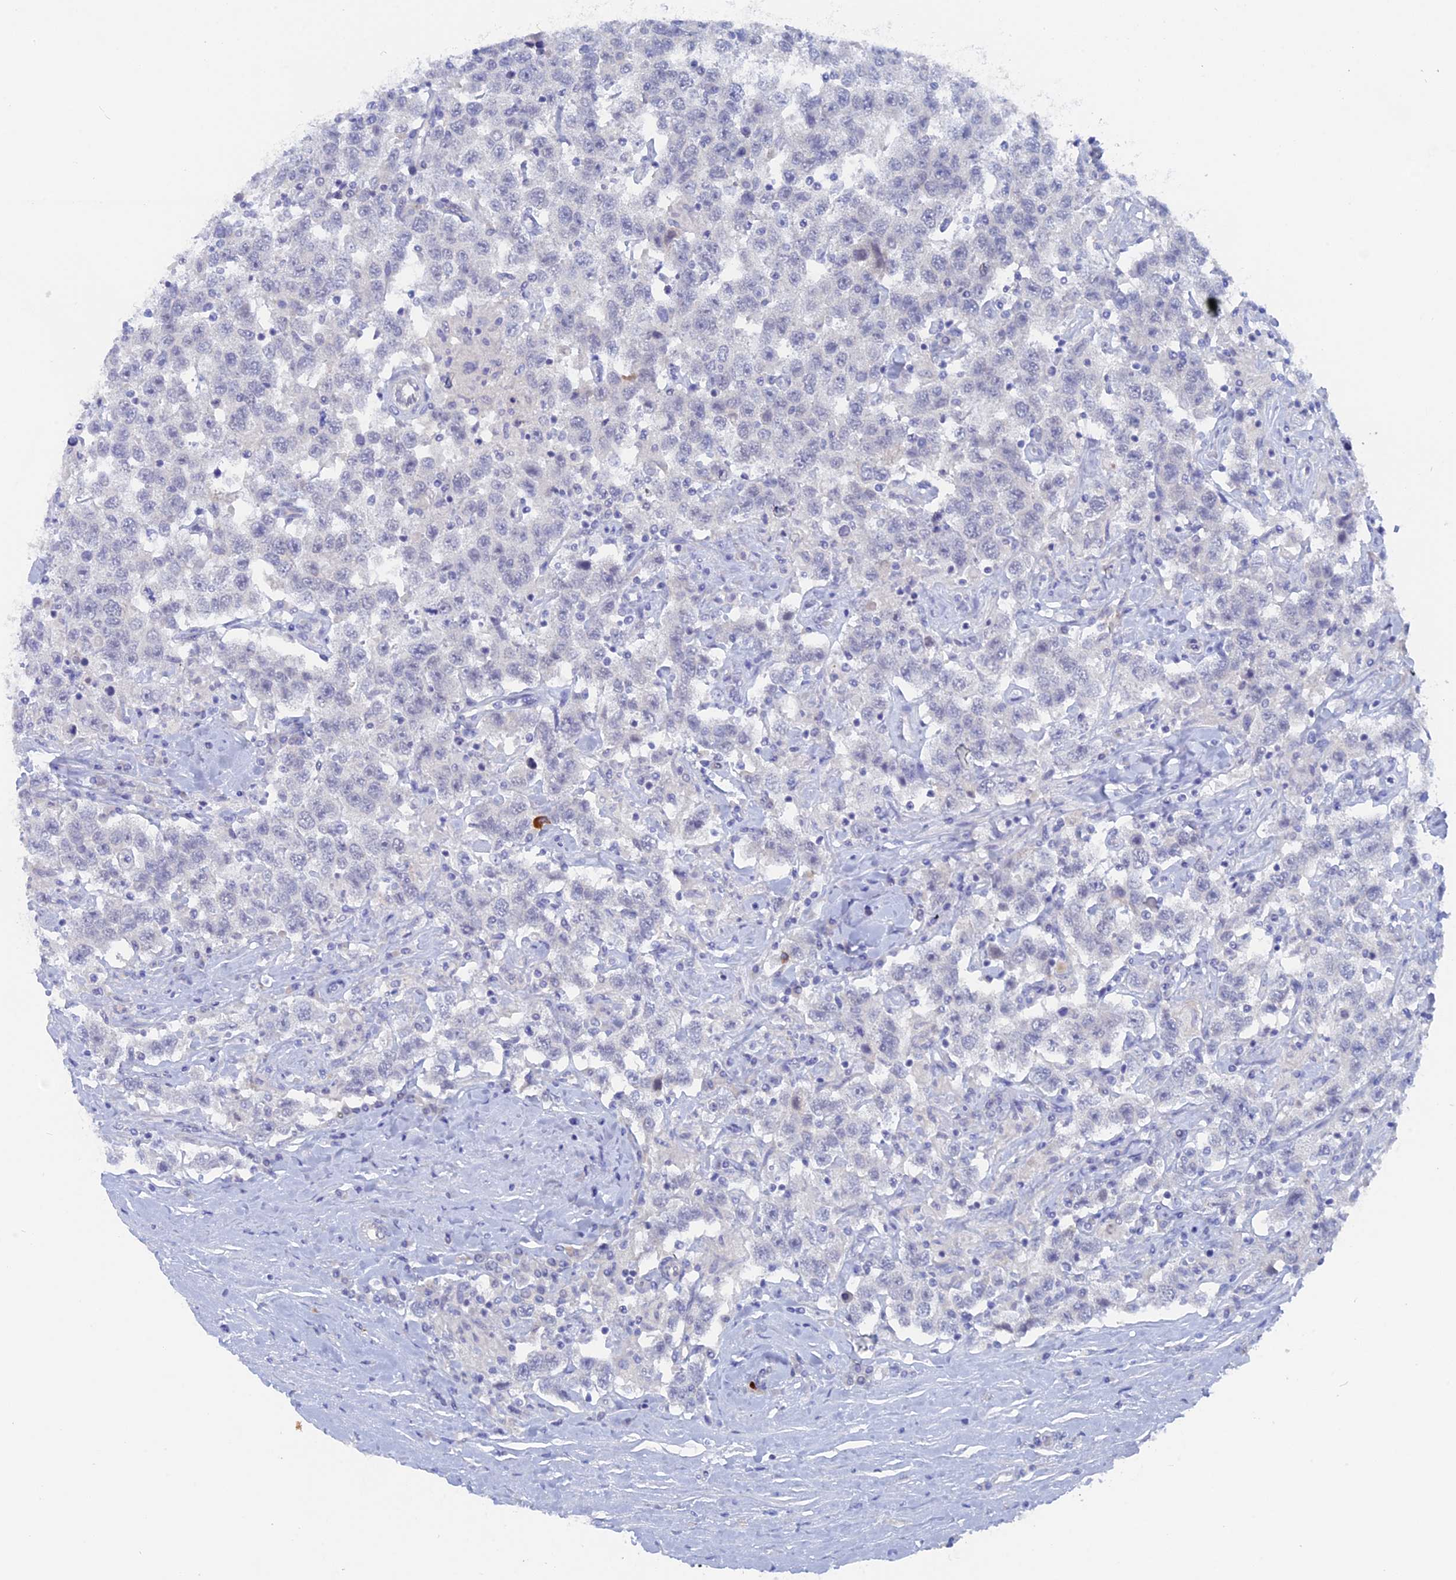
{"staining": {"intensity": "negative", "quantity": "none", "location": "none"}, "tissue": "testis cancer", "cell_type": "Tumor cells", "image_type": "cancer", "snomed": [{"axis": "morphology", "description": "Seminoma, NOS"}, {"axis": "topography", "description": "Testis"}], "caption": "The immunohistochemistry photomicrograph has no significant positivity in tumor cells of testis cancer tissue.", "gene": "DACT3", "patient": {"sex": "male", "age": 41}}